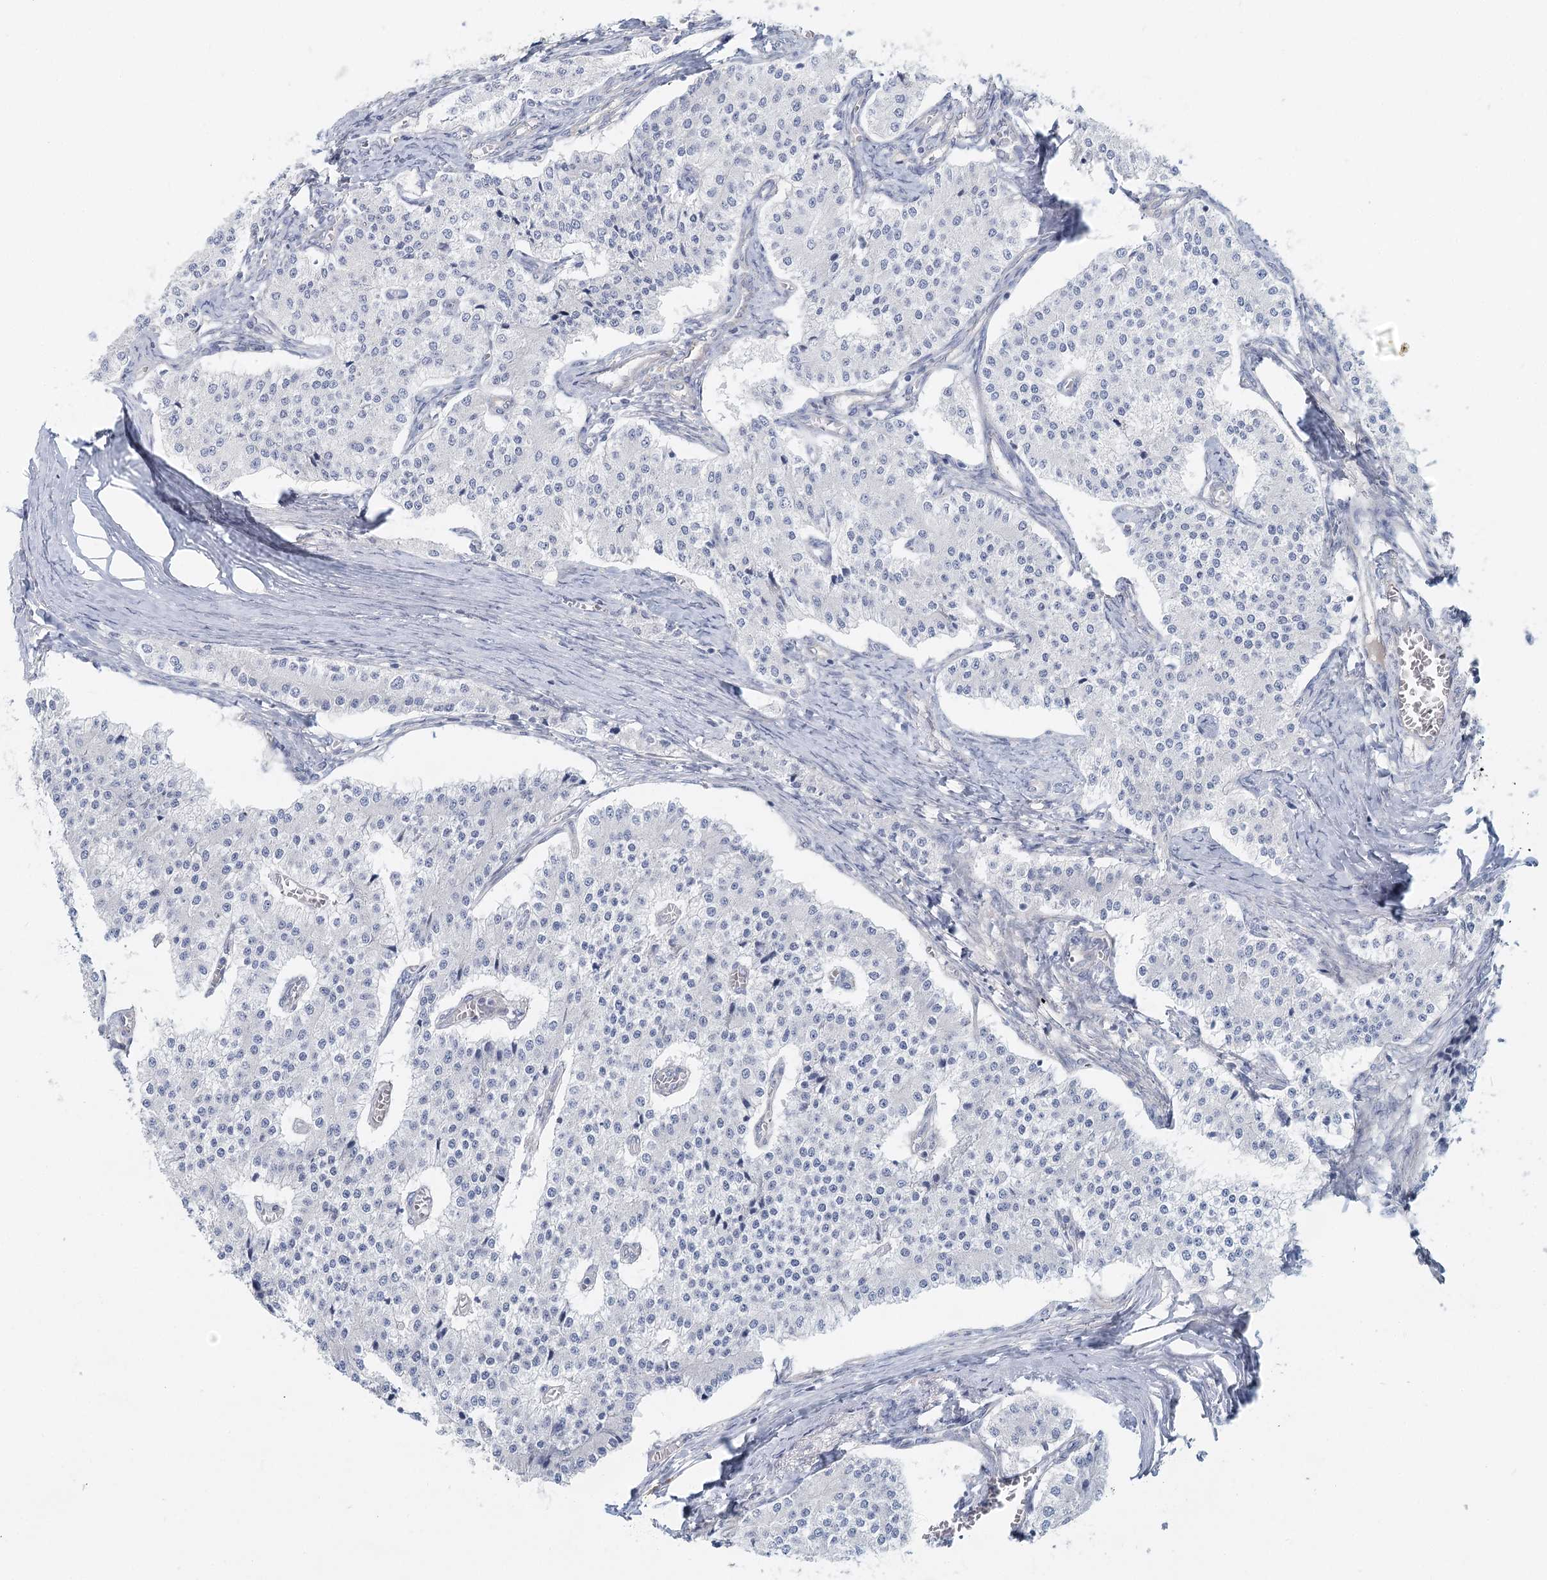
{"staining": {"intensity": "negative", "quantity": "none", "location": "none"}, "tissue": "carcinoid", "cell_type": "Tumor cells", "image_type": "cancer", "snomed": [{"axis": "morphology", "description": "Carcinoid, malignant, NOS"}, {"axis": "topography", "description": "Colon"}], "caption": "This is an immunohistochemistry (IHC) photomicrograph of carcinoid. There is no staining in tumor cells.", "gene": "DNMBP", "patient": {"sex": "female", "age": 52}}